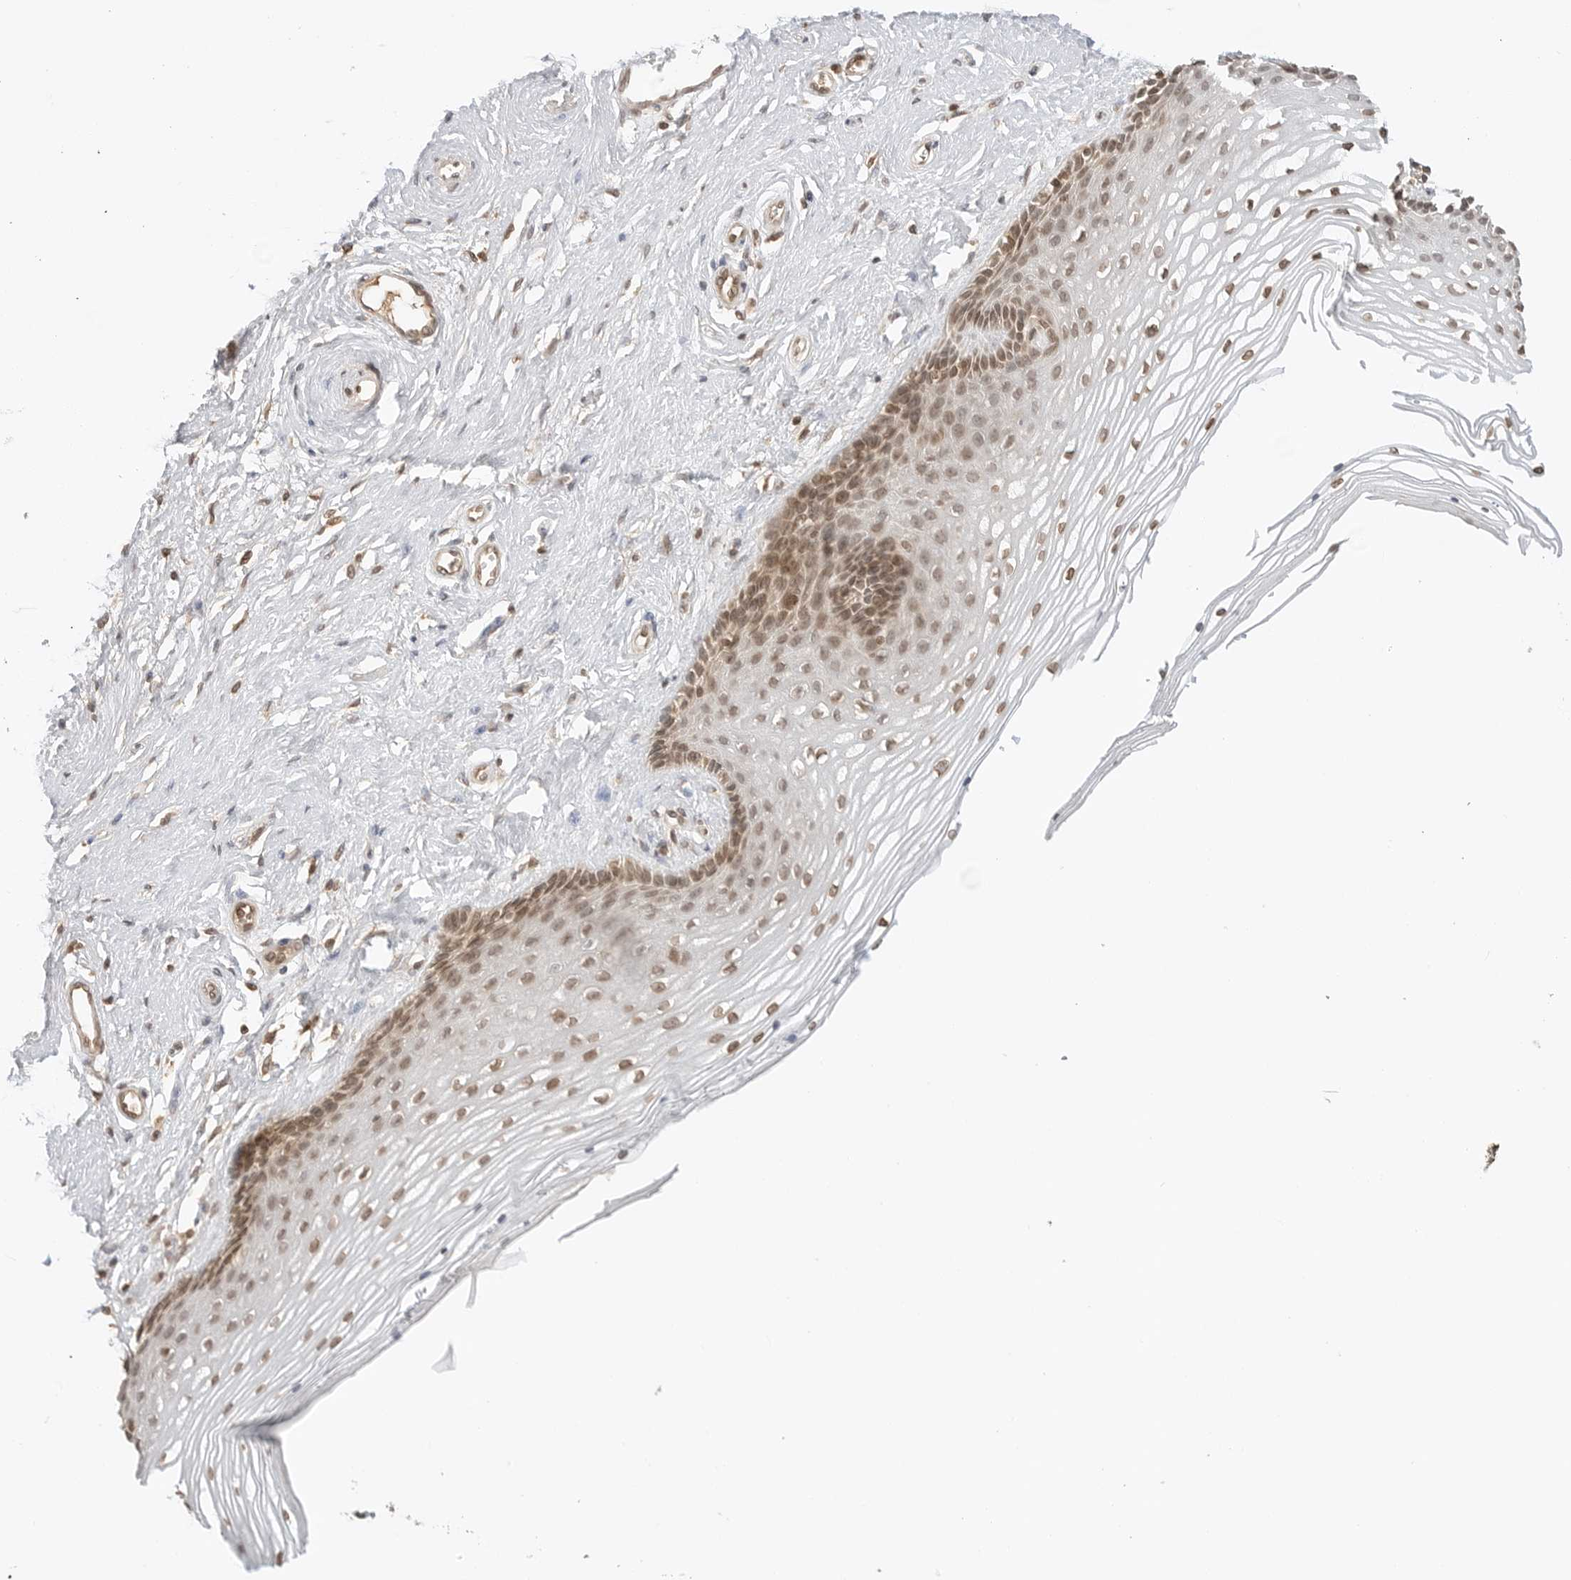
{"staining": {"intensity": "moderate", "quantity": ">75%", "location": "cytoplasmic/membranous,nuclear"}, "tissue": "vagina", "cell_type": "Squamous epithelial cells", "image_type": "normal", "snomed": [{"axis": "morphology", "description": "Normal tissue, NOS"}, {"axis": "topography", "description": "Vagina"}], "caption": "DAB immunohistochemical staining of unremarkable vagina displays moderate cytoplasmic/membranous,nuclear protein staining in about >75% of squamous epithelial cells. (DAB IHC, brown staining for protein, blue staining for nuclei).", "gene": "POLH", "patient": {"sex": "female", "age": 46}}